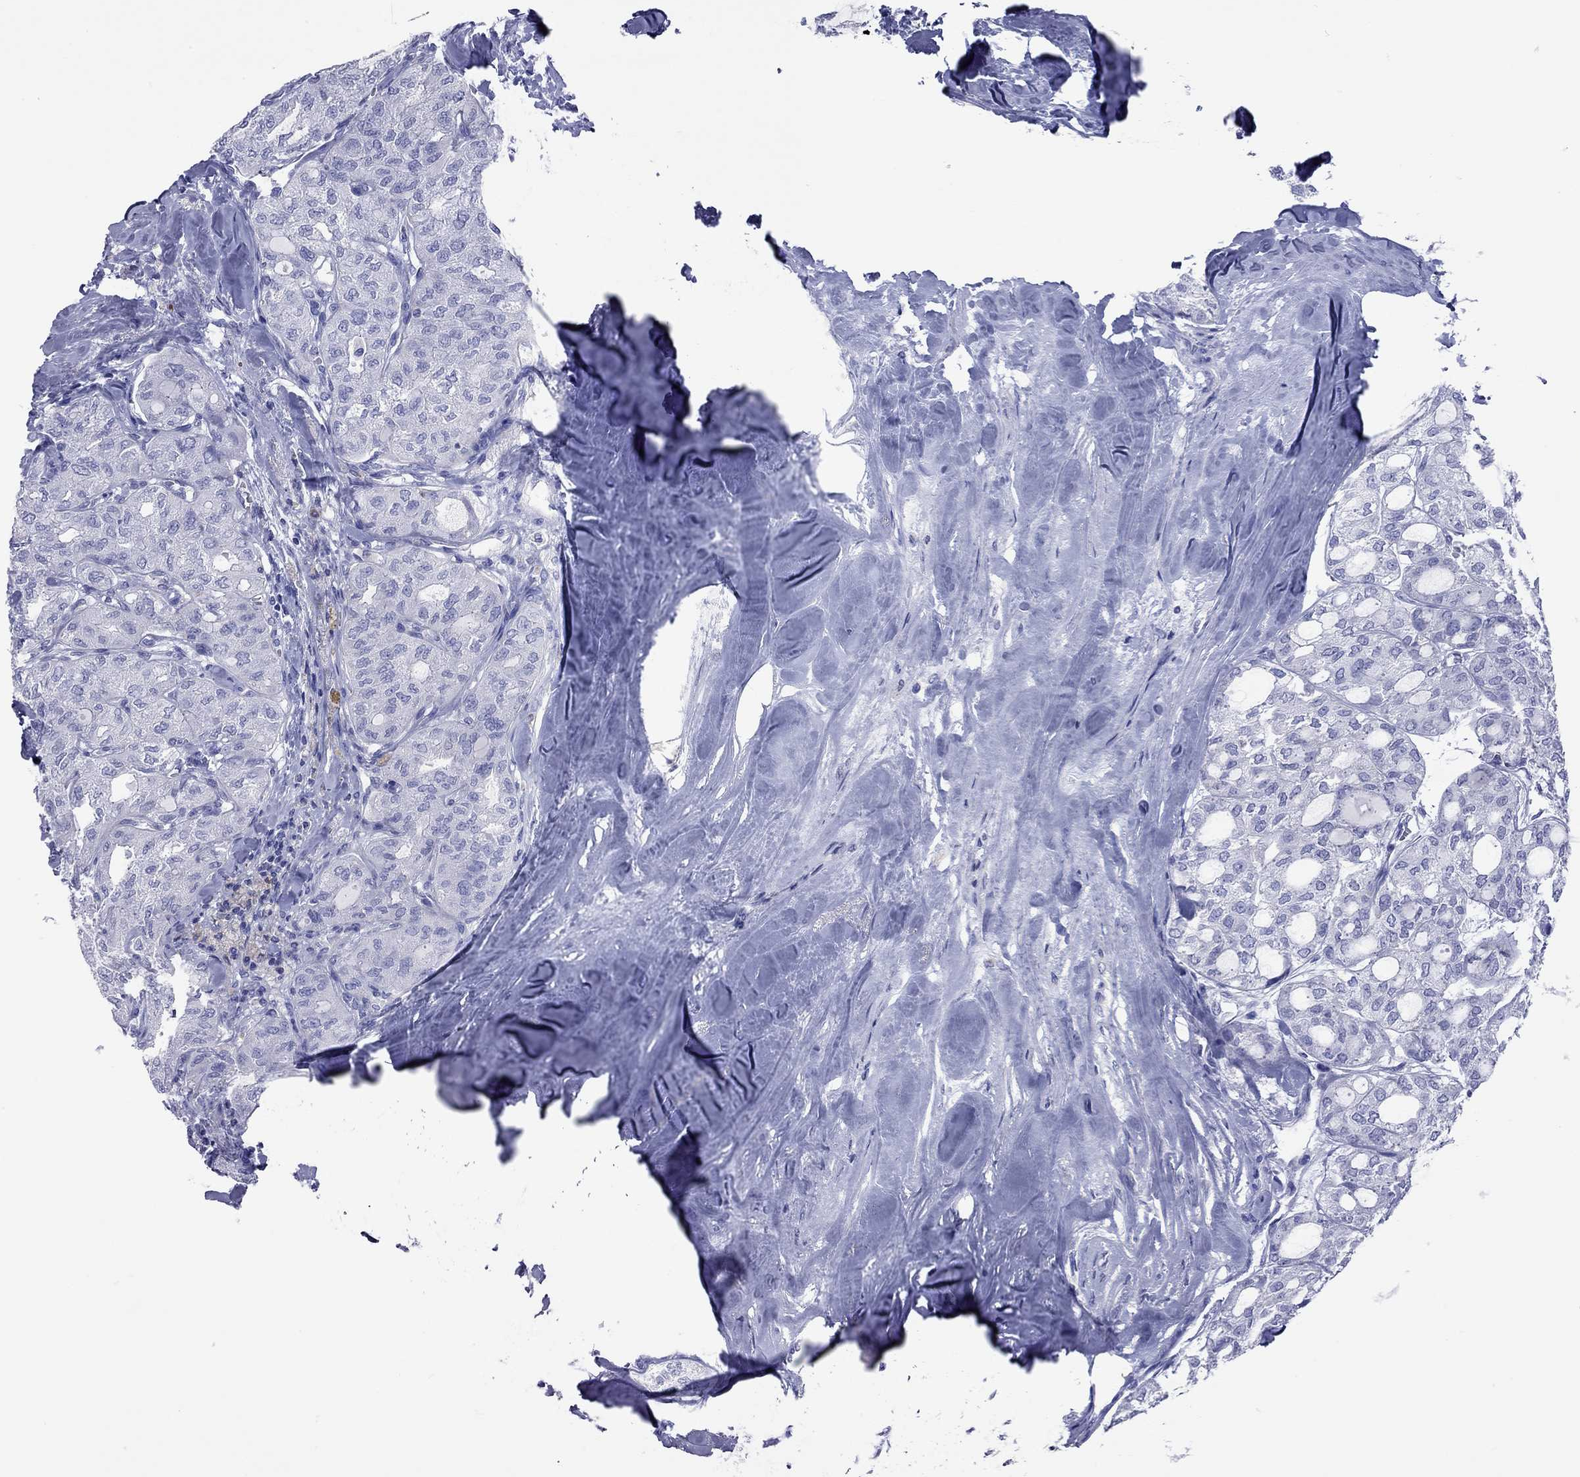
{"staining": {"intensity": "negative", "quantity": "none", "location": "none"}, "tissue": "thyroid cancer", "cell_type": "Tumor cells", "image_type": "cancer", "snomed": [{"axis": "morphology", "description": "Follicular adenoma carcinoma, NOS"}, {"axis": "topography", "description": "Thyroid gland"}], "caption": "Micrograph shows no significant protein positivity in tumor cells of thyroid follicular adenoma carcinoma.", "gene": "VSIG10", "patient": {"sex": "male", "age": 75}}